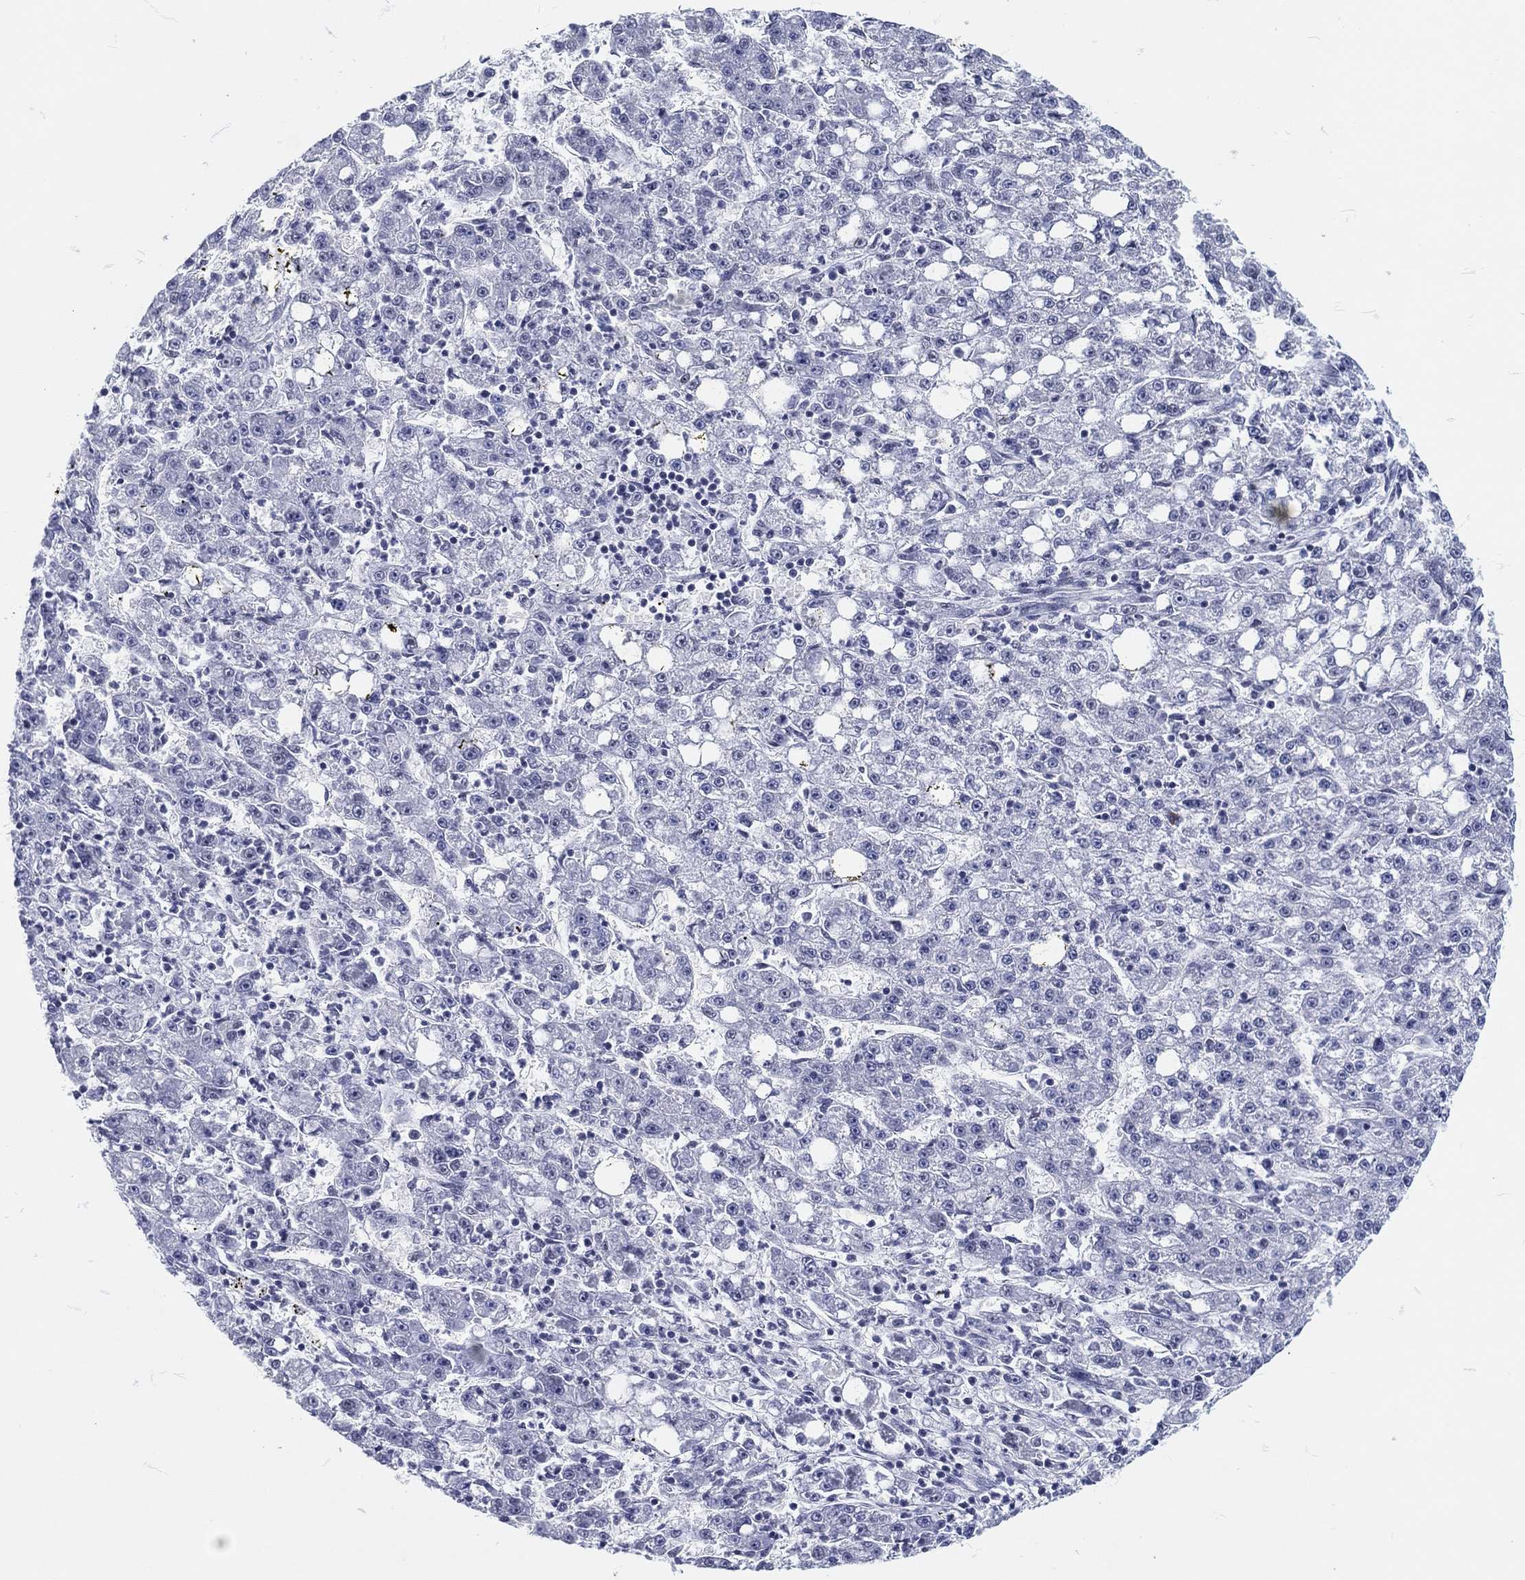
{"staining": {"intensity": "negative", "quantity": "none", "location": "none"}, "tissue": "liver cancer", "cell_type": "Tumor cells", "image_type": "cancer", "snomed": [{"axis": "morphology", "description": "Carcinoma, Hepatocellular, NOS"}, {"axis": "topography", "description": "Liver"}], "caption": "The histopathology image demonstrates no staining of tumor cells in liver cancer (hepatocellular carcinoma).", "gene": "MAPK8IP1", "patient": {"sex": "female", "age": 65}}